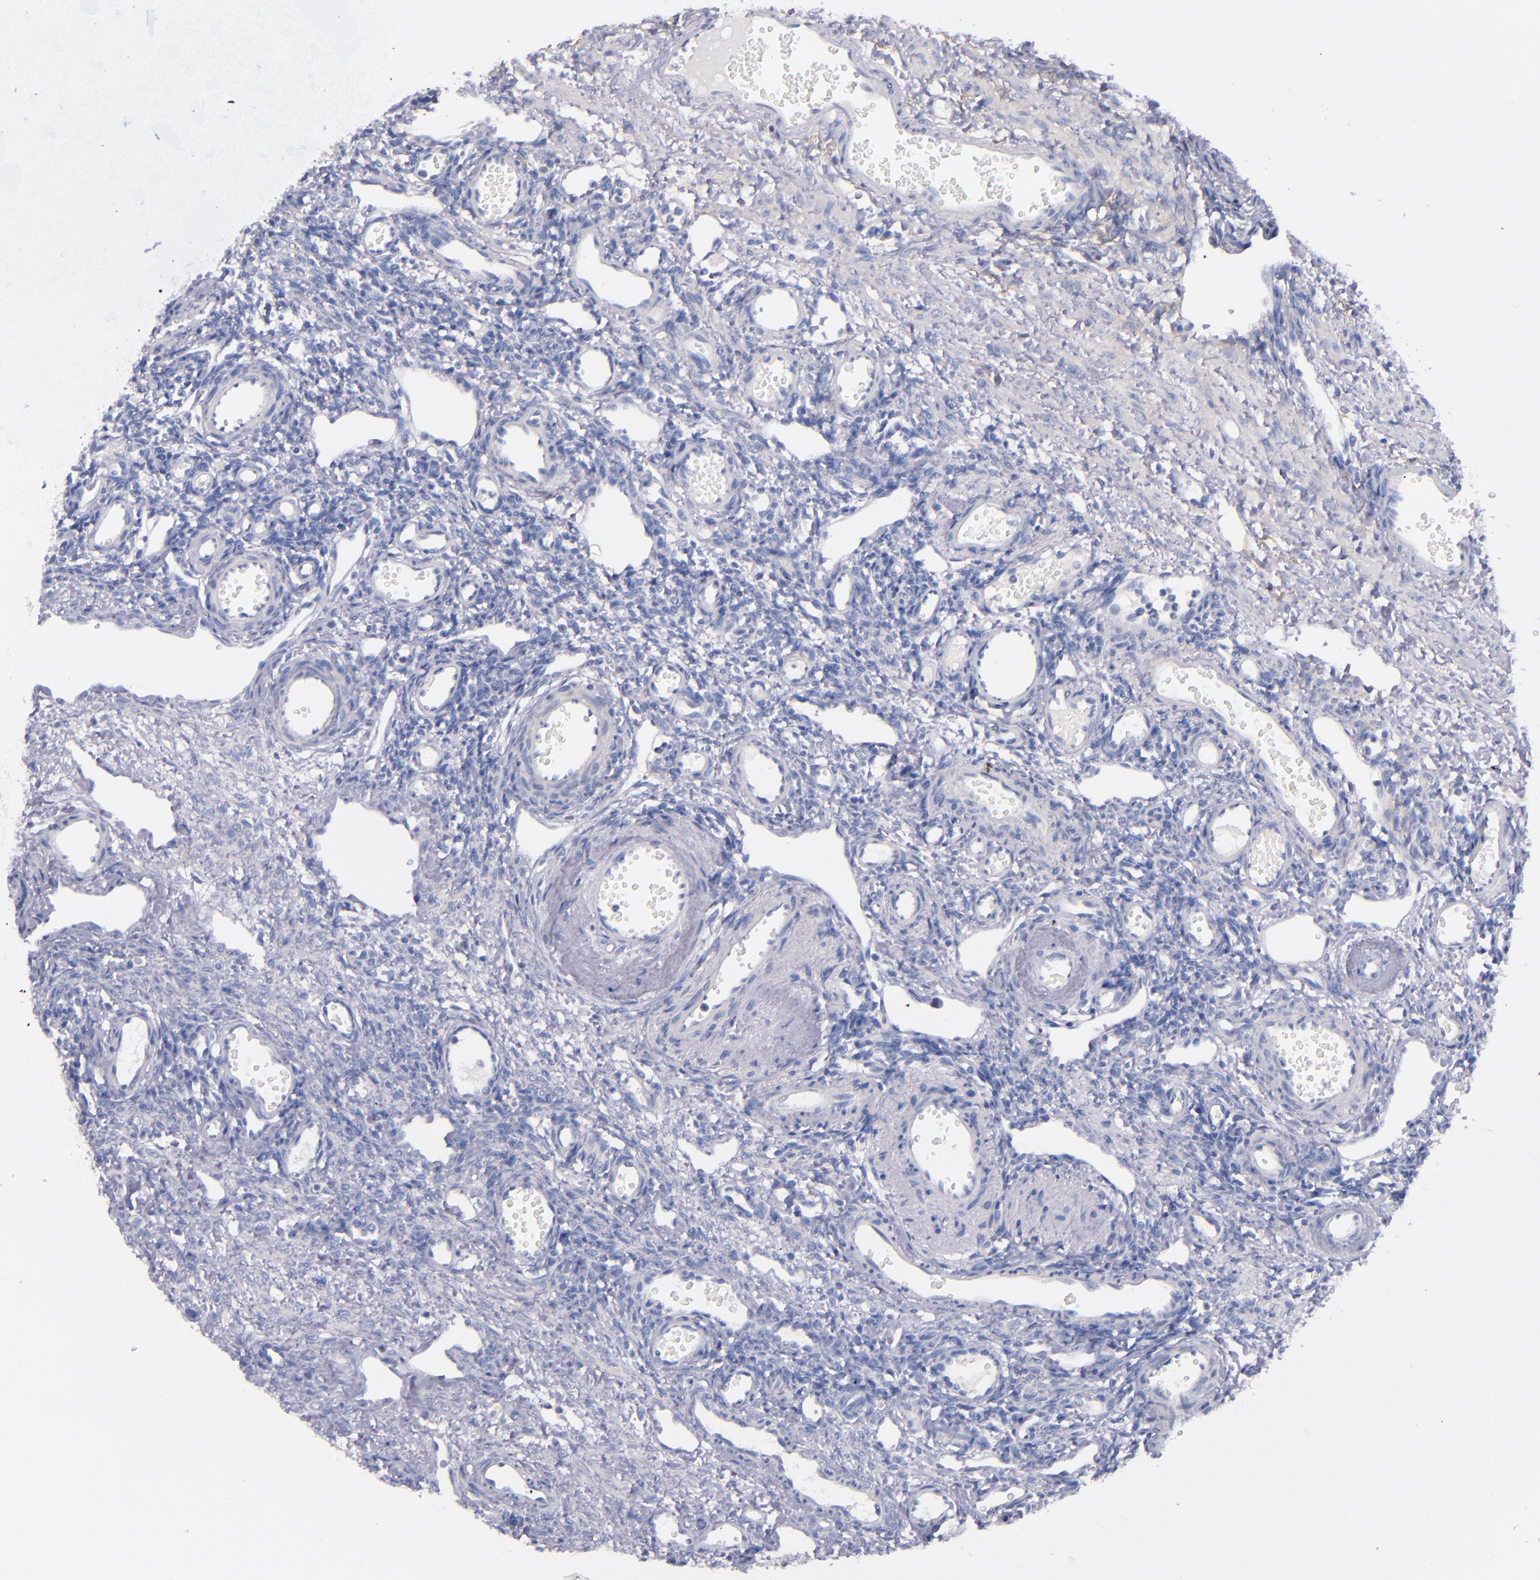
{"staining": {"intensity": "negative", "quantity": "none", "location": "none"}, "tissue": "ovary", "cell_type": "Follicle cells", "image_type": "normal", "snomed": [{"axis": "morphology", "description": "Normal tissue, NOS"}, {"axis": "topography", "description": "Ovary"}], "caption": "This is an IHC image of normal ovary. There is no staining in follicle cells.", "gene": "CNTNAP2", "patient": {"sex": "female", "age": 33}}